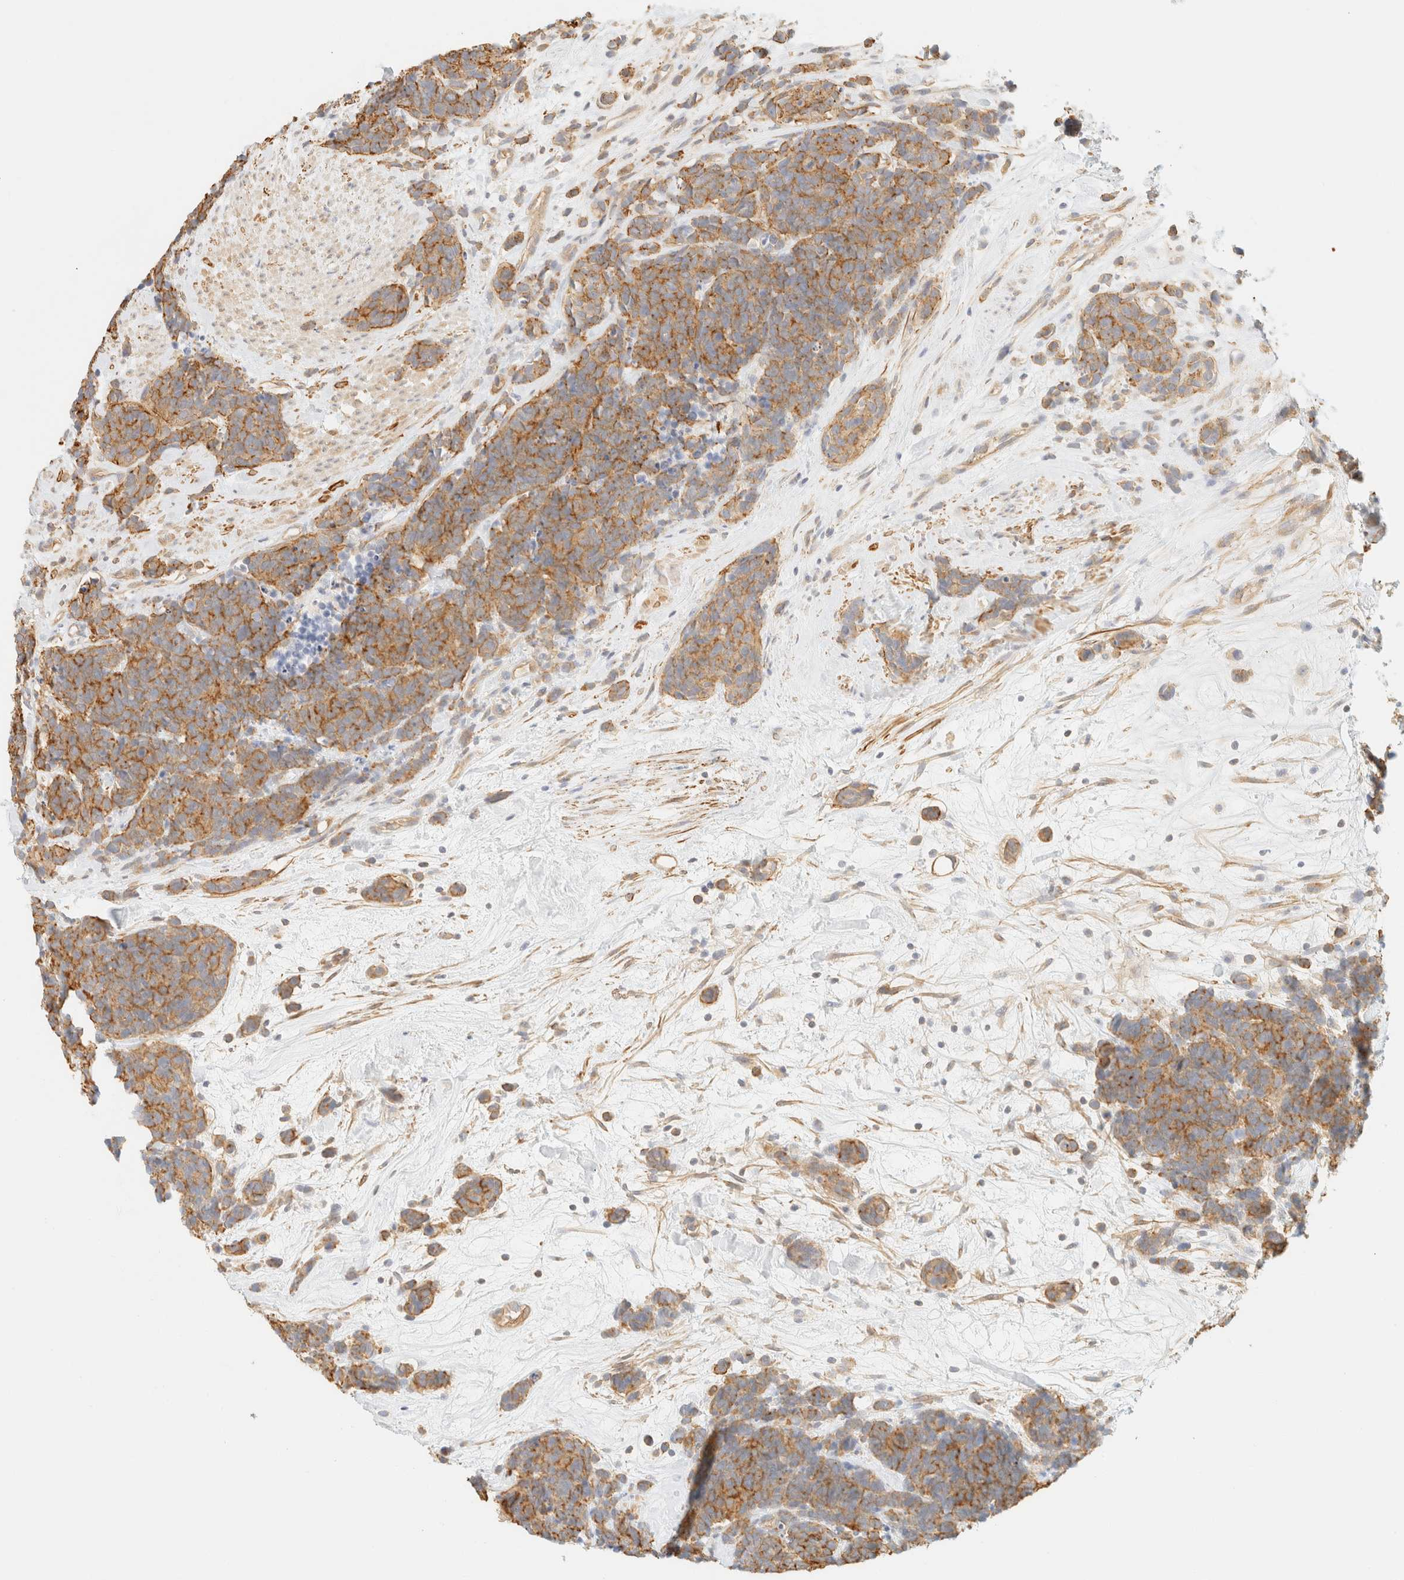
{"staining": {"intensity": "strong", "quantity": ">75%", "location": "cytoplasmic/membranous"}, "tissue": "carcinoid", "cell_type": "Tumor cells", "image_type": "cancer", "snomed": [{"axis": "morphology", "description": "Carcinoma, NOS"}, {"axis": "morphology", "description": "Carcinoid, malignant, NOS"}, {"axis": "topography", "description": "Urinary bladder"}], "caption": "Brown immunohistochemical staining in carcinoma exhibits strong cytoplasmic/membranous positivity in about >75% of tumor cells.", "gene": "OTOP2", "patient": {"sex": "male", "age": 57}}